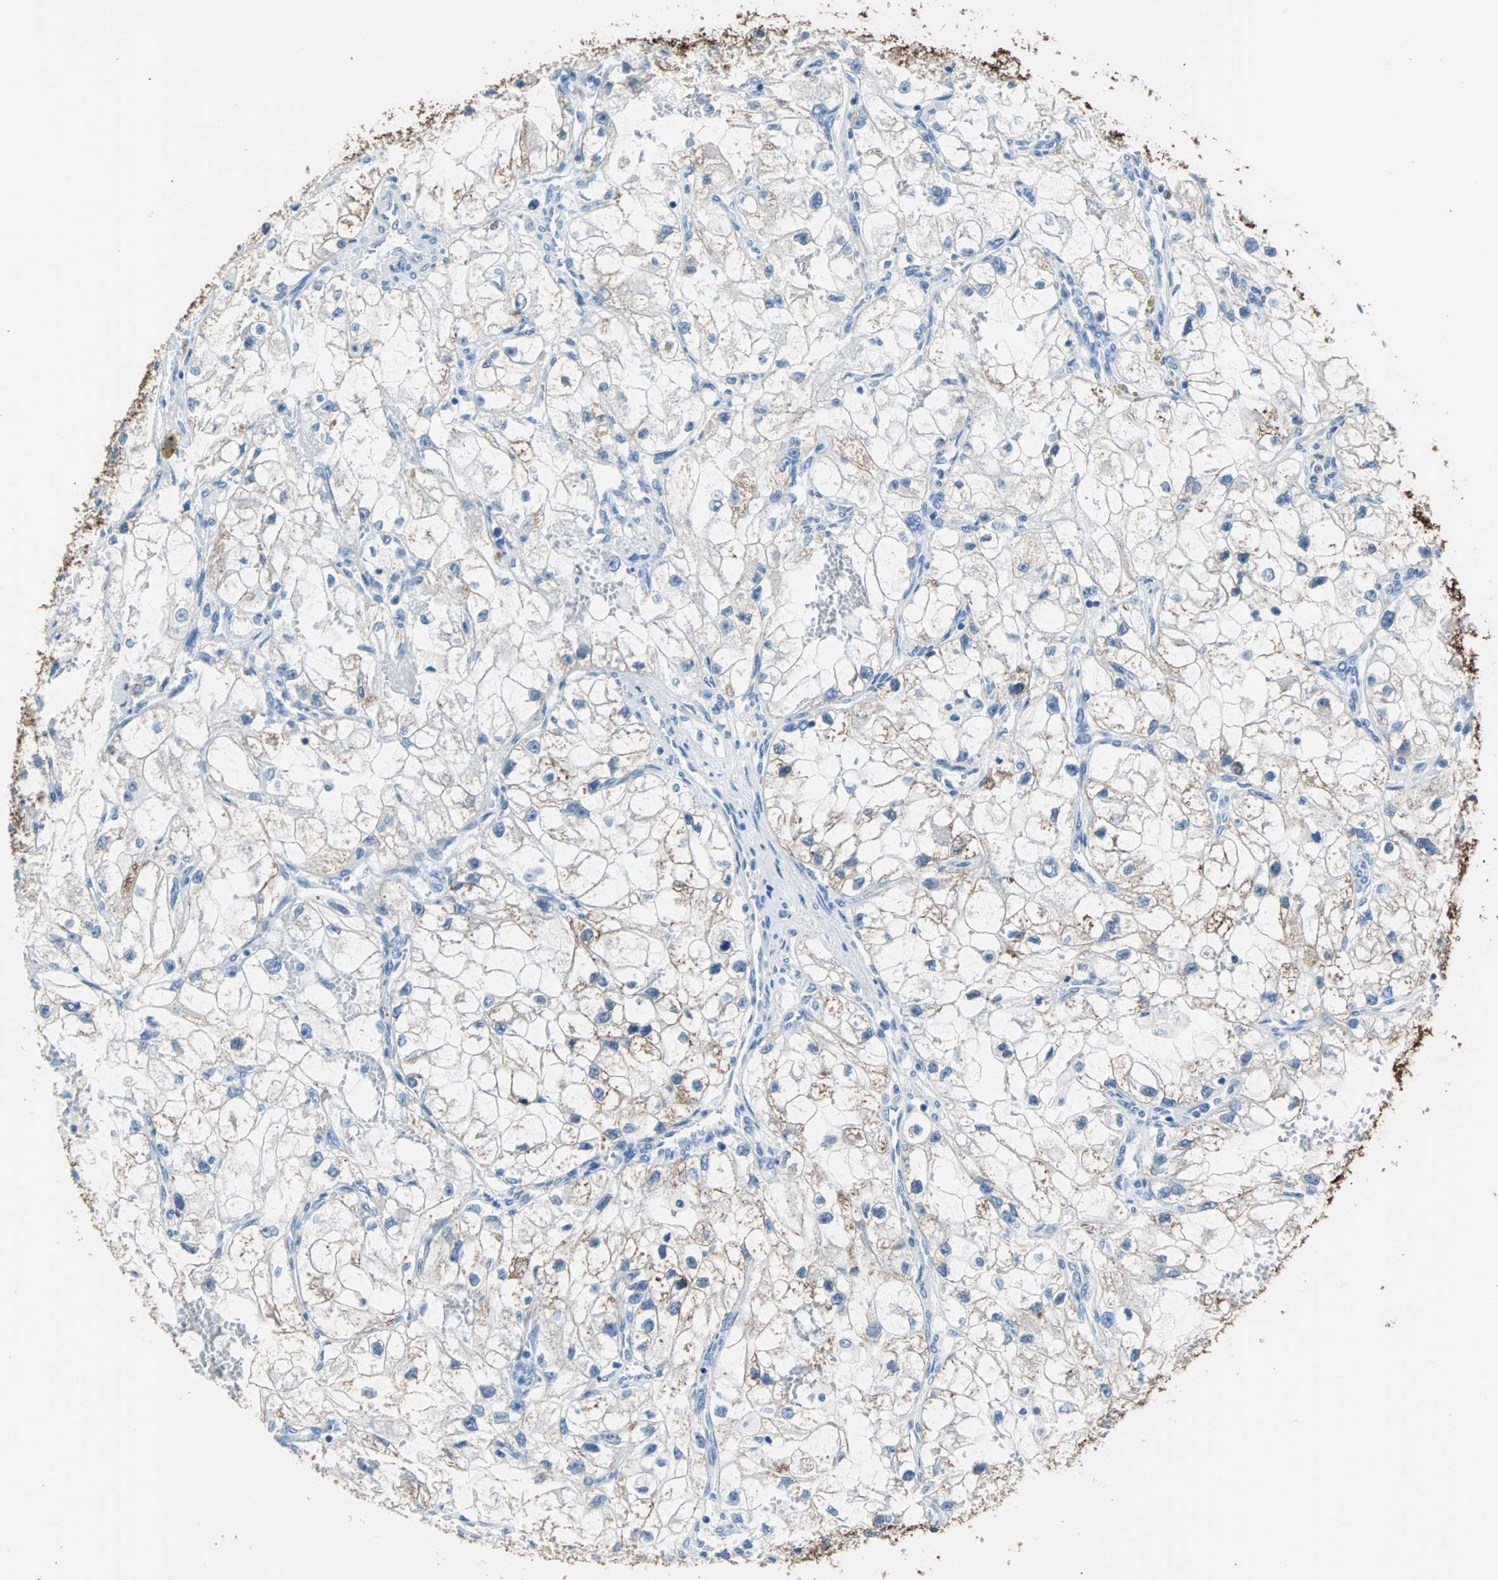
{"staining": {"intensity": "moderate", "quantity": "<25%", "location": "cytoplasmic/membranous"}, "tissue": "renal cancer", "cell_type": "Tumor cells", "image_type": "cancer", "snomed": [{"axis": "morphology", "description": "Adenocarcinoma, NOS"}, {"axis": "topography", "description": "Kidney"}], "caption": "Immunohistochemical staining of adenocarcinoma (renal) demonstrates low levels of moderate cytoplasmic/membranous protein expression in approximately <25% of tumor cells.", "gene": "KRT7", "patient": {"sex": "female", "age": 70}}